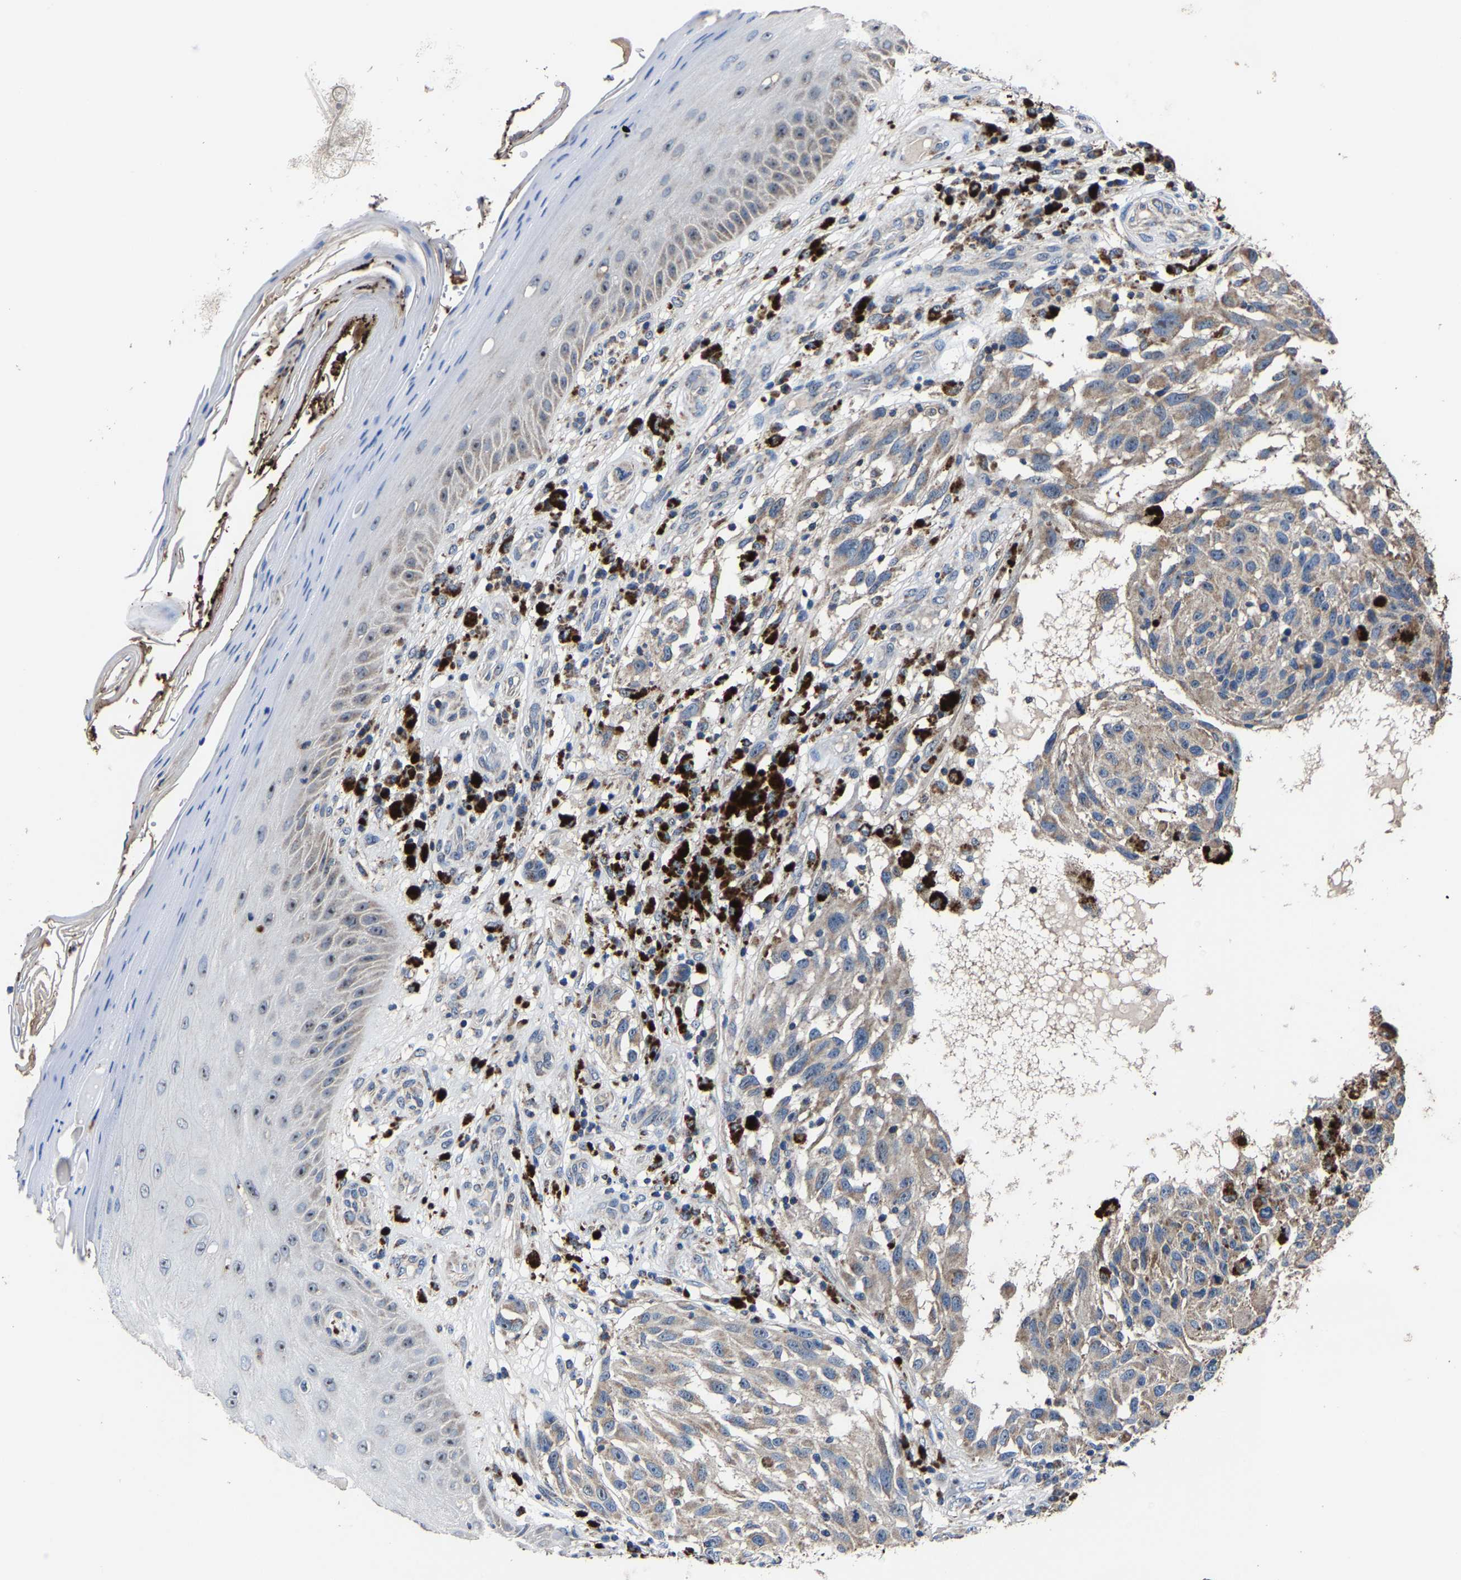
{"staining": {"intensity": "weak", "quantity": ">75%", "location": "cytoplasmic/membranous"}, "tissue": "melanoma", "cell_type": "Tumor cells", "image_type": "cancer", "snomed": [{"axis": "morphology", "description": "Malignant melanoma, NOS"}, {"axis": "topography", "description": "Skin"}], "caption": "Protein staining shows weak cytoplasmic/membranous expression in approximately >75% of tumor cells in melanoma.", "gene": "ZCCHC7", "patient": {"sex": "female", "age": 73}}